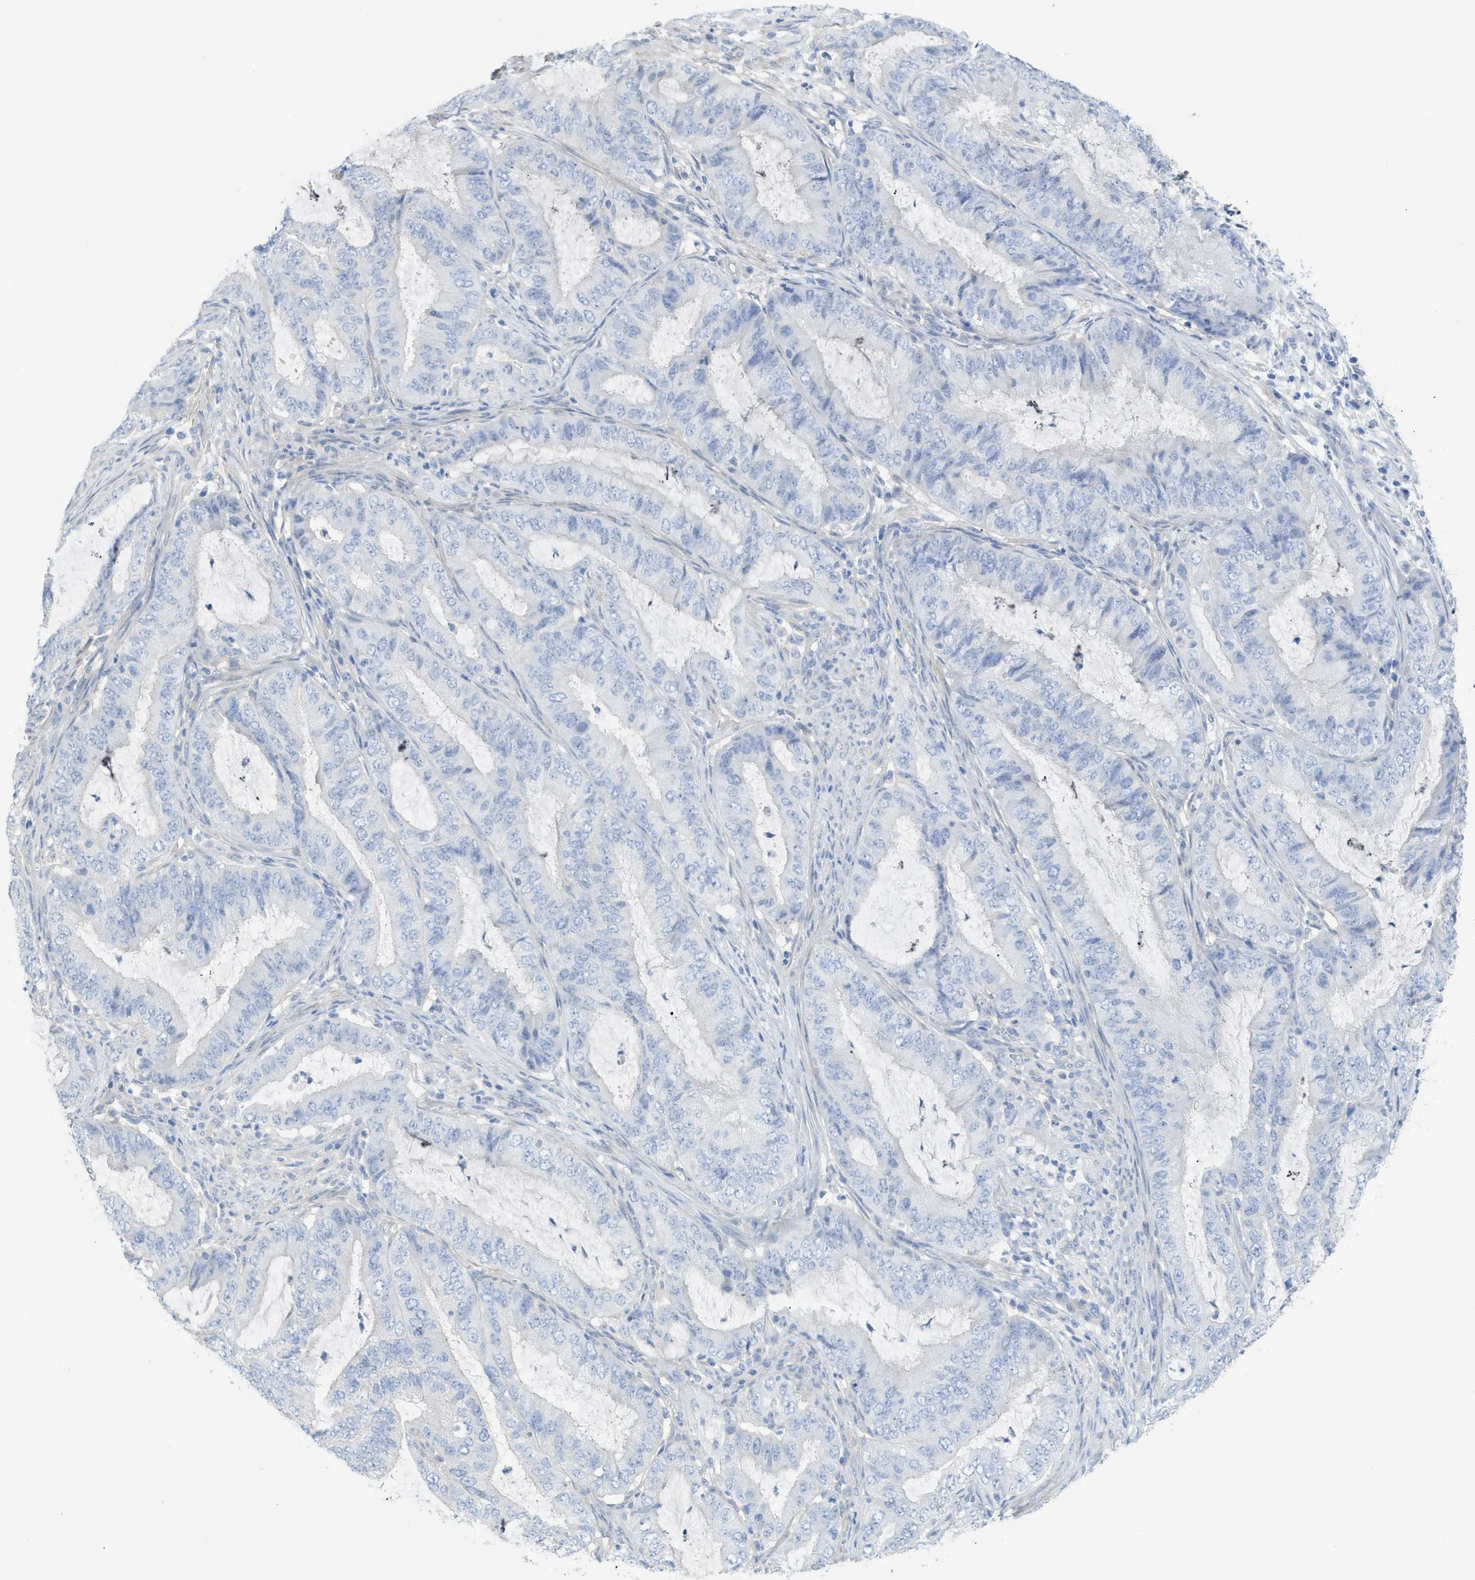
{"staining": {"intensity": "negative", "quantity": "none", "location": "none"}, "tissue": "endometrial cancer", "cell_type": "Tumor cells", "image_type": "cancer", "snomed": [{"axis": "morphology", "description": "Adenocarcinoma, NOS"}, {"axis": "topography", "description": "Endometrium"}], "caption": "Tumor cells show no significant expression in adenocarcinoma (endometrial). Brightfield microscopy of immunohistochemistry stained with DAB (3,3'-diaminobenzidine) (brown) and hematoxylin (blue), captured at high magnification.", "gene": "MYL3", "patient": {"sex": "female", "age": 70}}